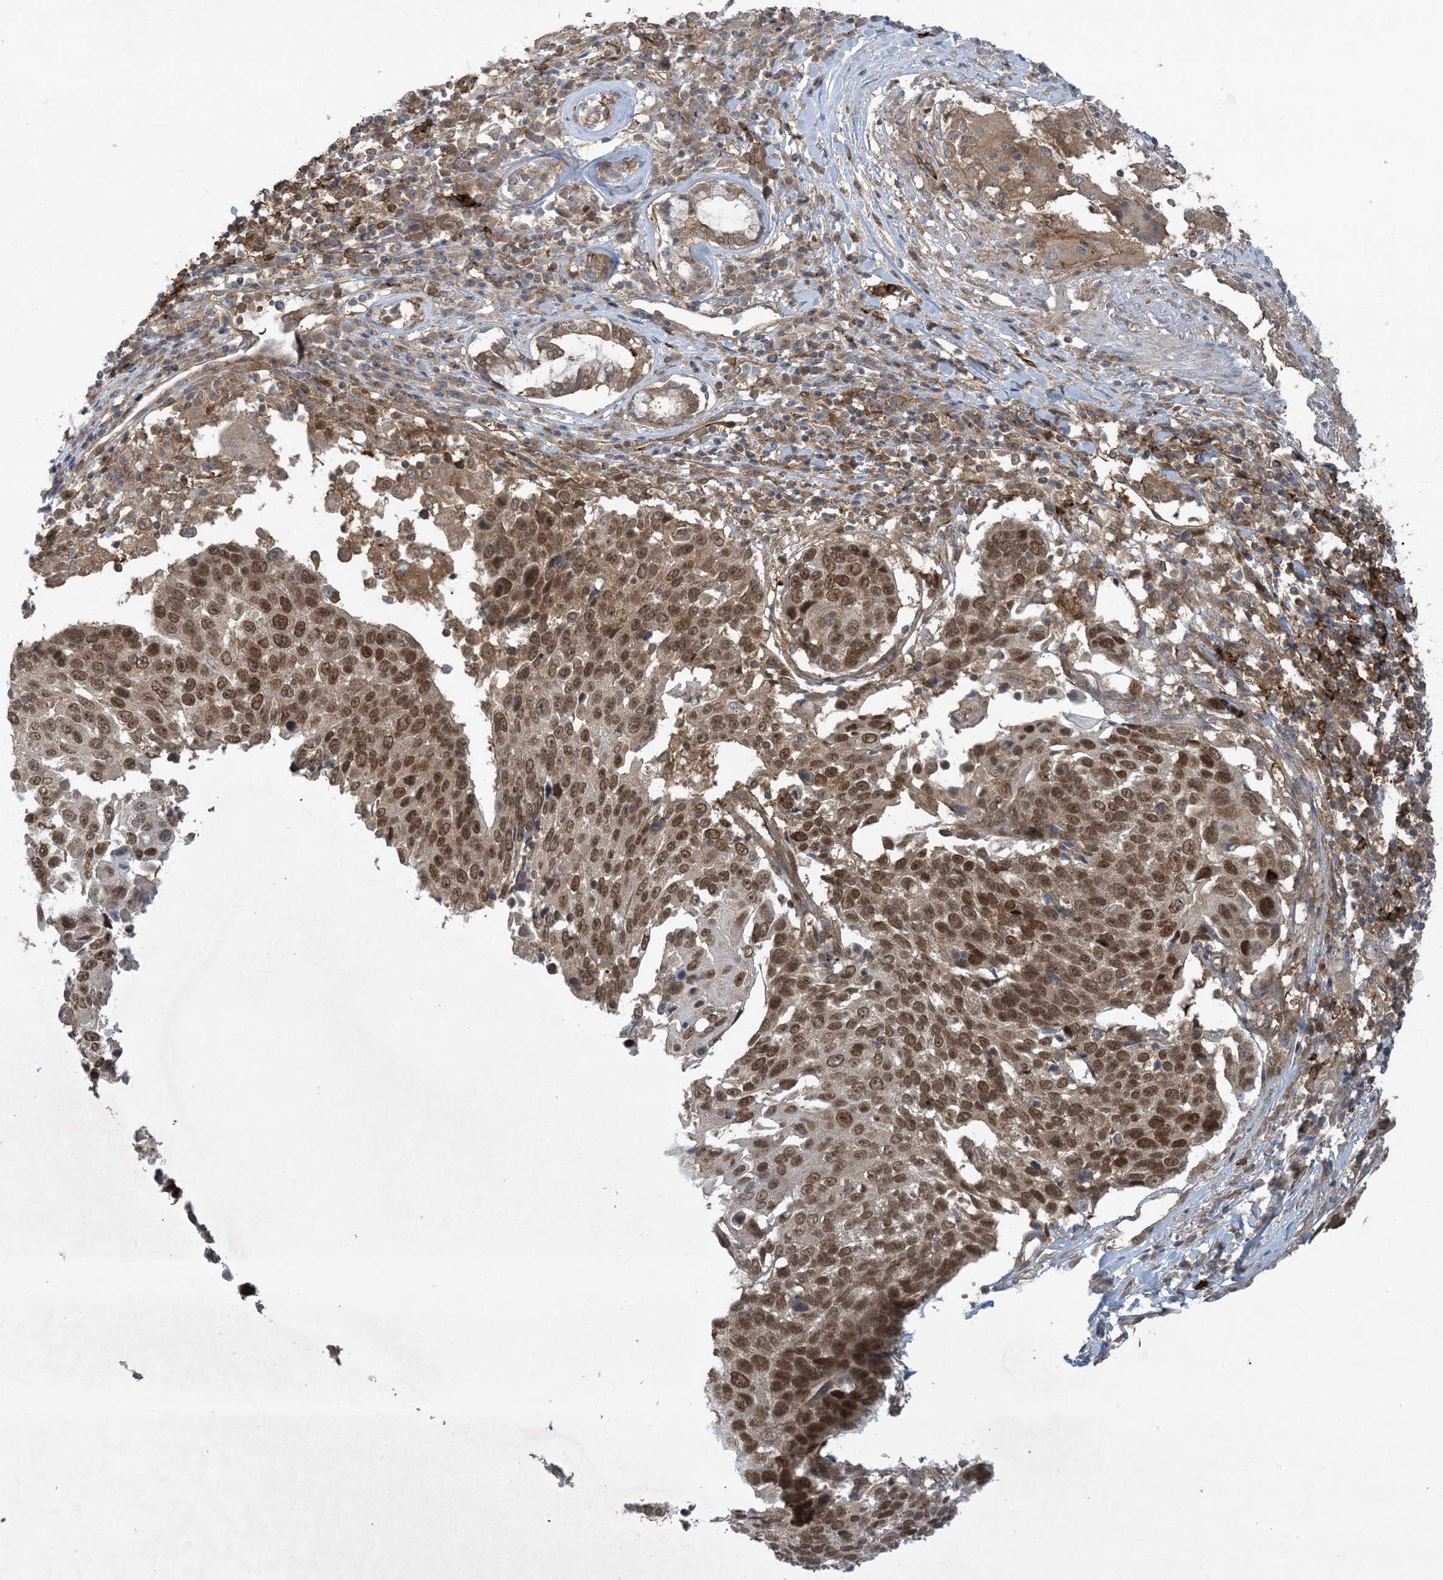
{"staining": {"intensity": "moderate", "quantity": ">75%", "location": "nuclear"}, "tissue": "lung cancer", "cell_type": "Tumor cells", "image_type": "cancer", "snomed": [{"axis": "morphology", "description": "Squamous cell carcinoma, NOS"}, {"axis": "topography", "description": "Lung"}], "caption": "Human lung cancer stained with a protein marker displays moderate staining in tumor cells.", "gene": "STAM2", "patient": {"sex": "male", "age": 66}}